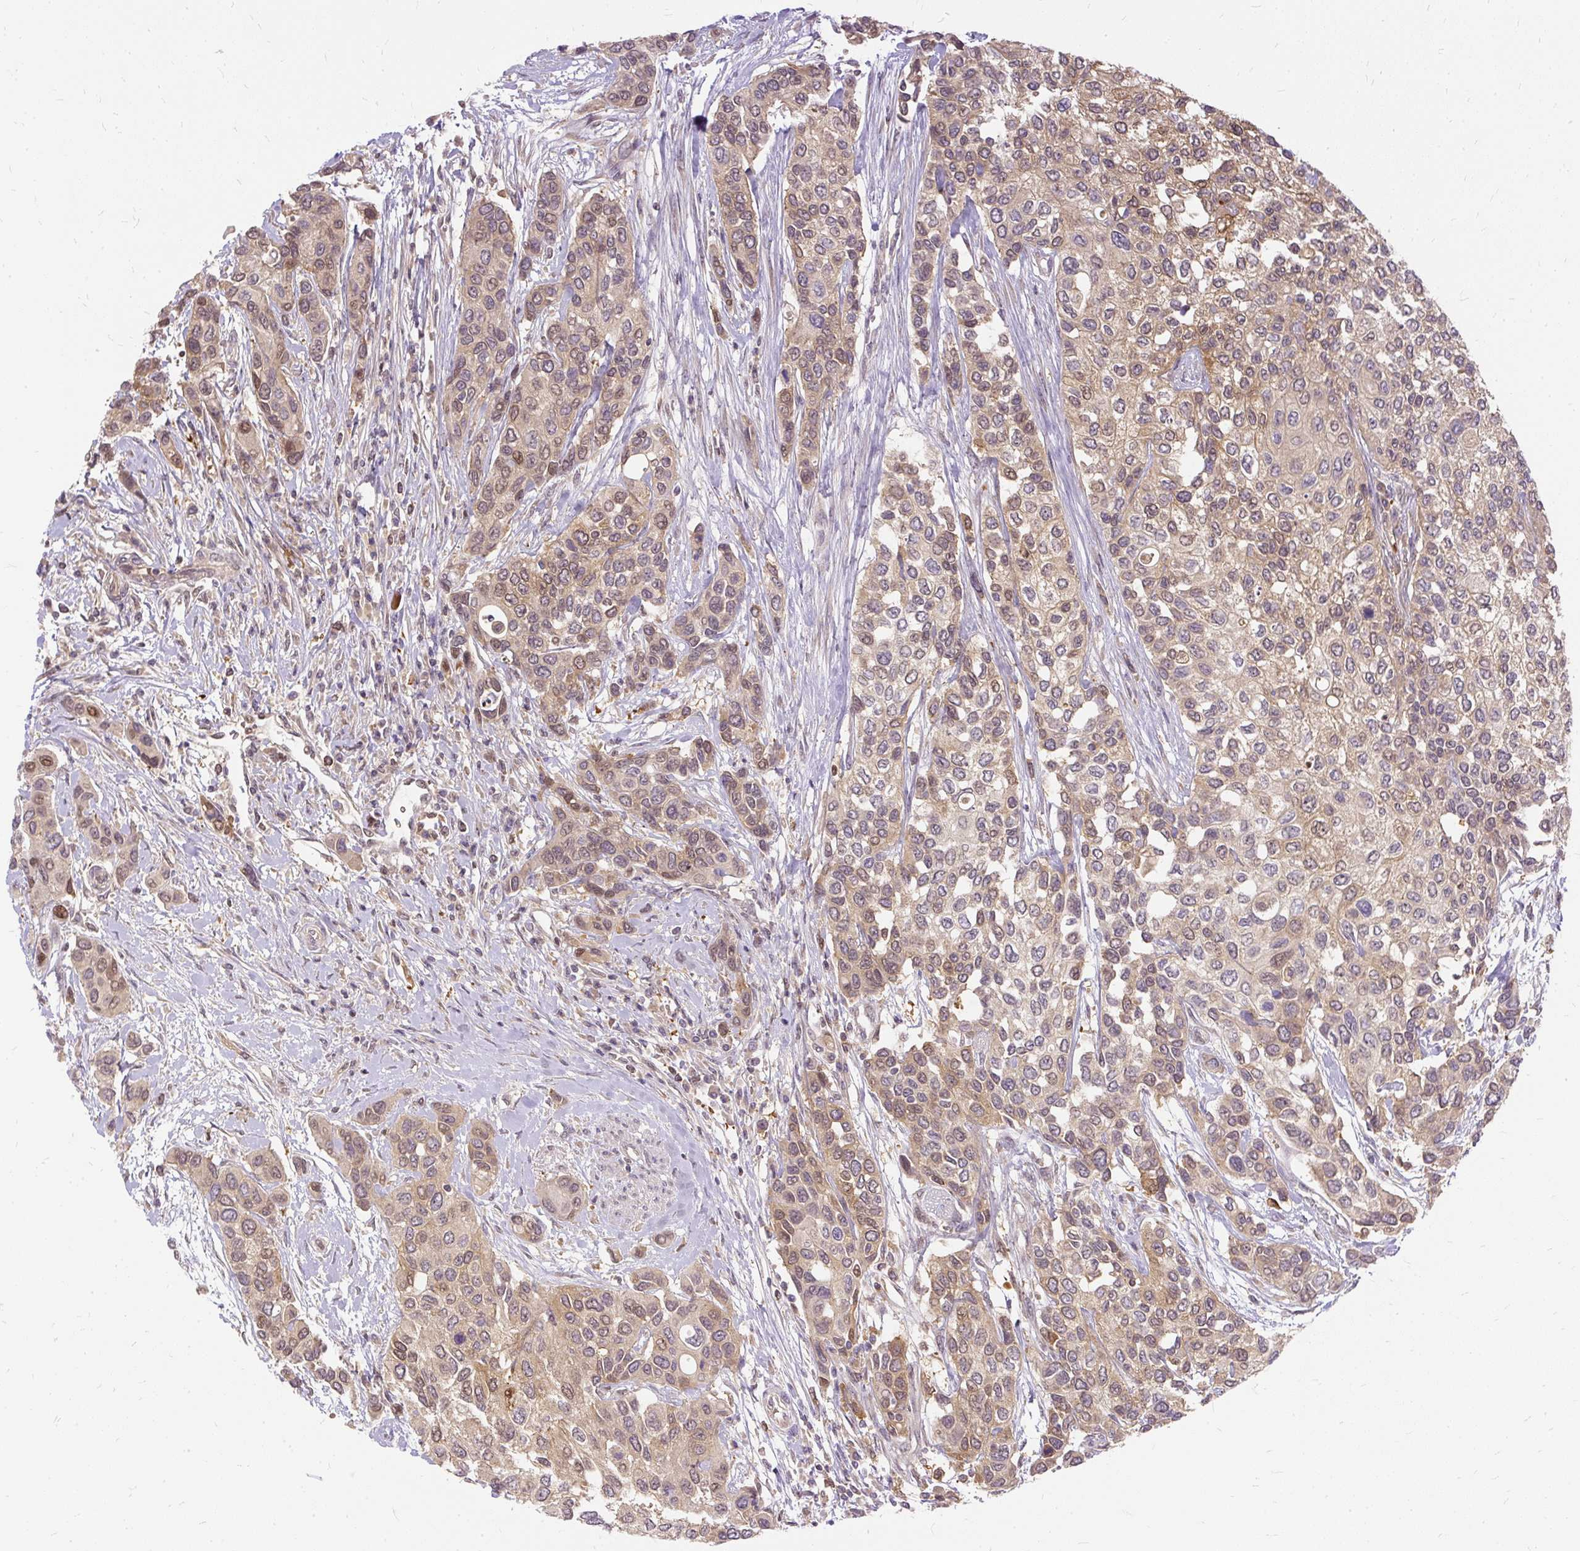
{"staining": {"intensity": "weak", "quantity": ">75%", "location": "cytoplasmic/membranous,nuclear"}, "tissue": "urothelial cancer", "cell_type": "Tumor cells", "image_type": "cancer", "snomed": [{"axis": "morphology", "description": "Normal tissue, NOS"}, {"axis": "morphology", "description": "Urothelial carcinoma, High grade"}, {"axis": "topography", "description": "Vascular tissue"}, {"axis": "topography", "description": "Urinary bladder"}], "caption": "Protein expression analysis of urothelial cancer reveals weak cytoplasmic/membranous and nuclear staining in approximately >75% of tumor cells. The protein is stained brown, and the nuclei are stained in blue (DAB (3,3'-diaminobenzidine) IHC with brightfield microscopy, high magnification).", "gene": "AP5S1", "patient": {"sex": "female", "age": 56}}